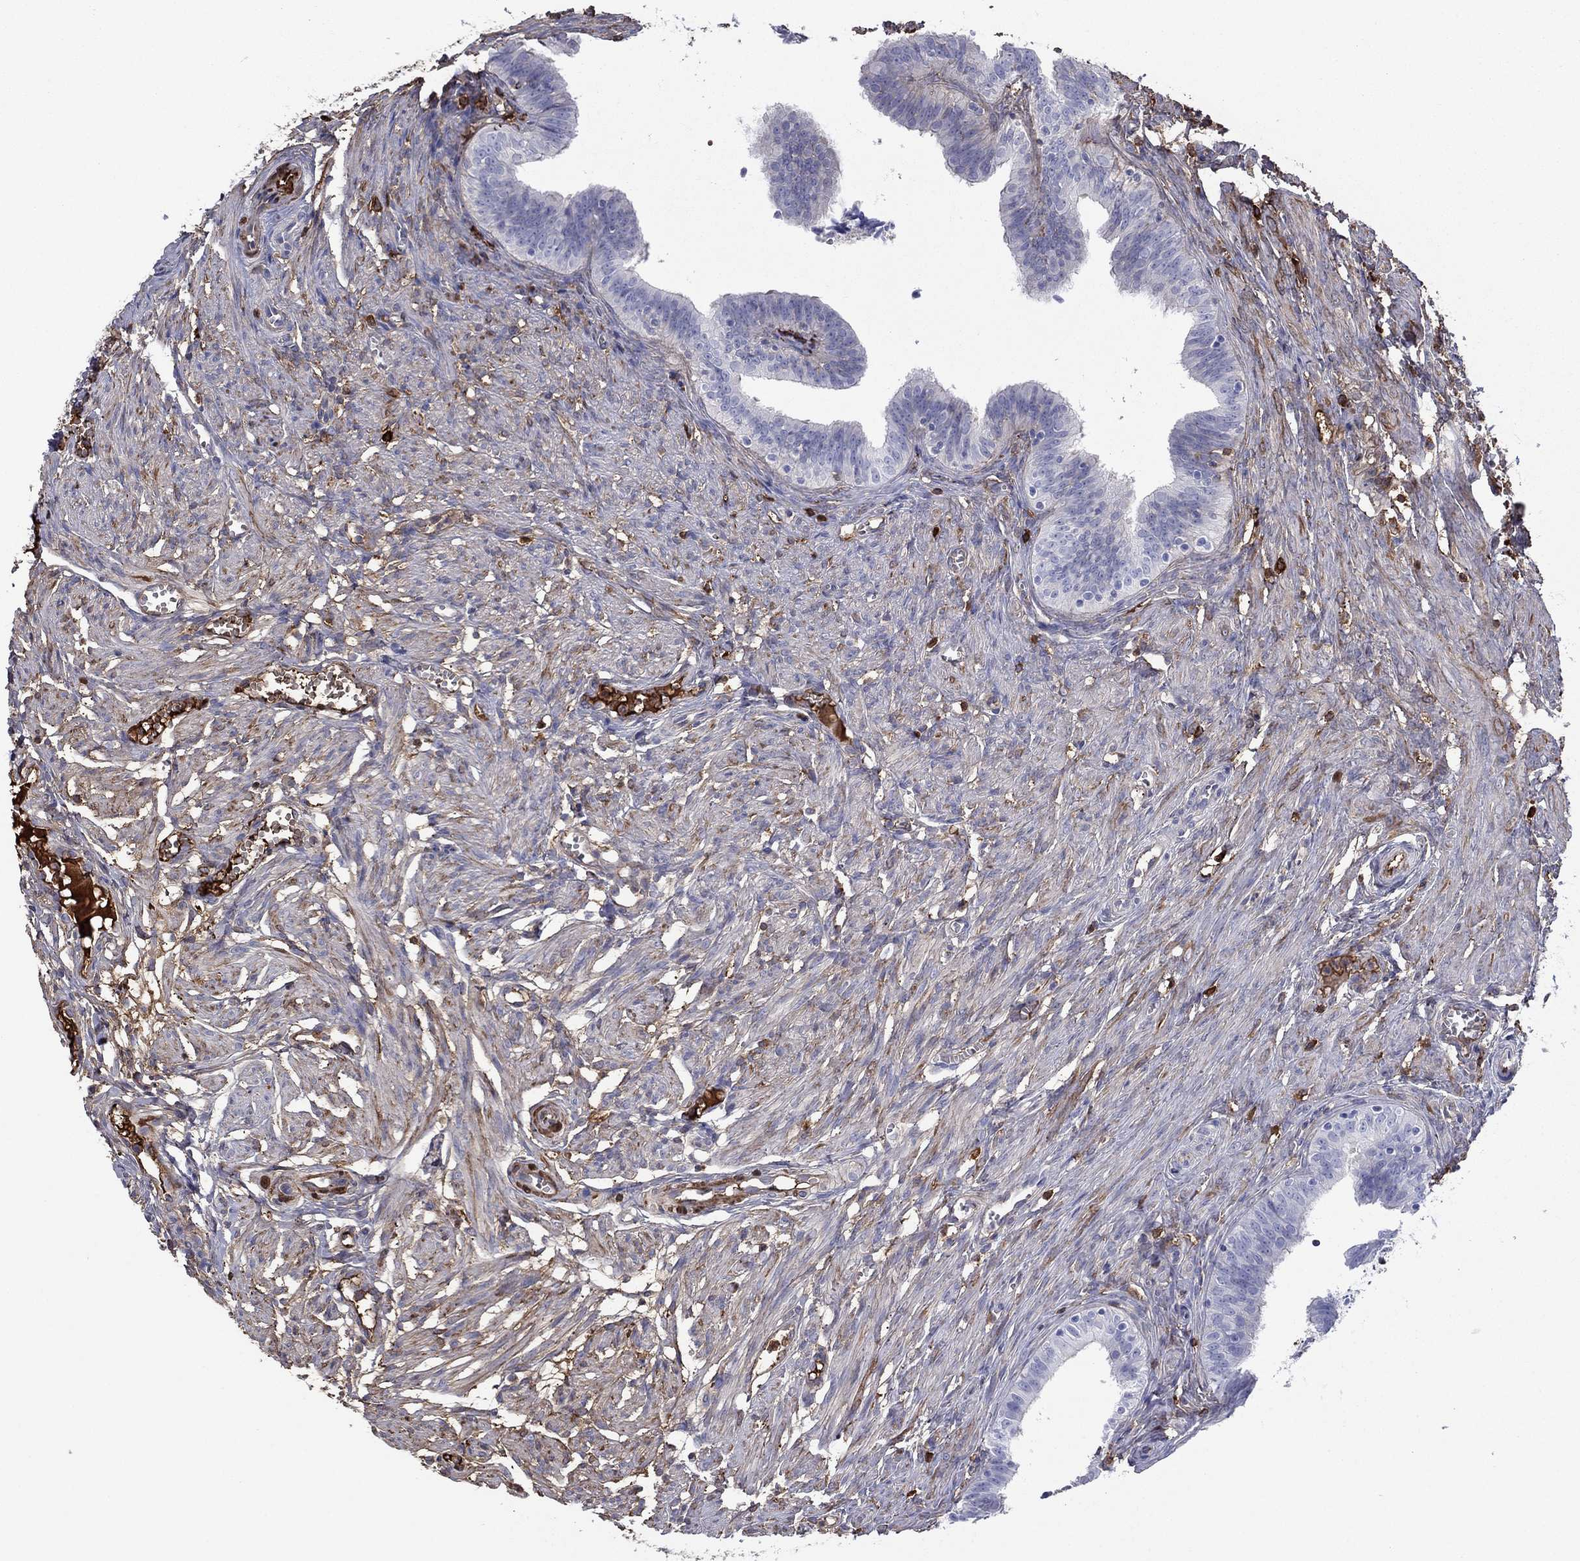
{"staining": {"intensity": "moderate", "quantity": "25%-75%", "location": "cytoplasmic/membranous"}, "tissue": "fallopian tube", "cell_type": "Glandular cells", "image_type": "normal", "snomed": [{"axis": "morphology", "description": "Normal tissue, NOS"}, {"axis": "topography", "description": "Fallopian tube"}], "caption": "A brown stain highlights moderate cytoplasmic/membranous positivity of a protein in glandular cells of benign fallopian tube. Ihc stains the protein of interest in brown and the nuclei are stained blue.", "gene": "HPX", "patient": {"sex": "female", "age": 25}}